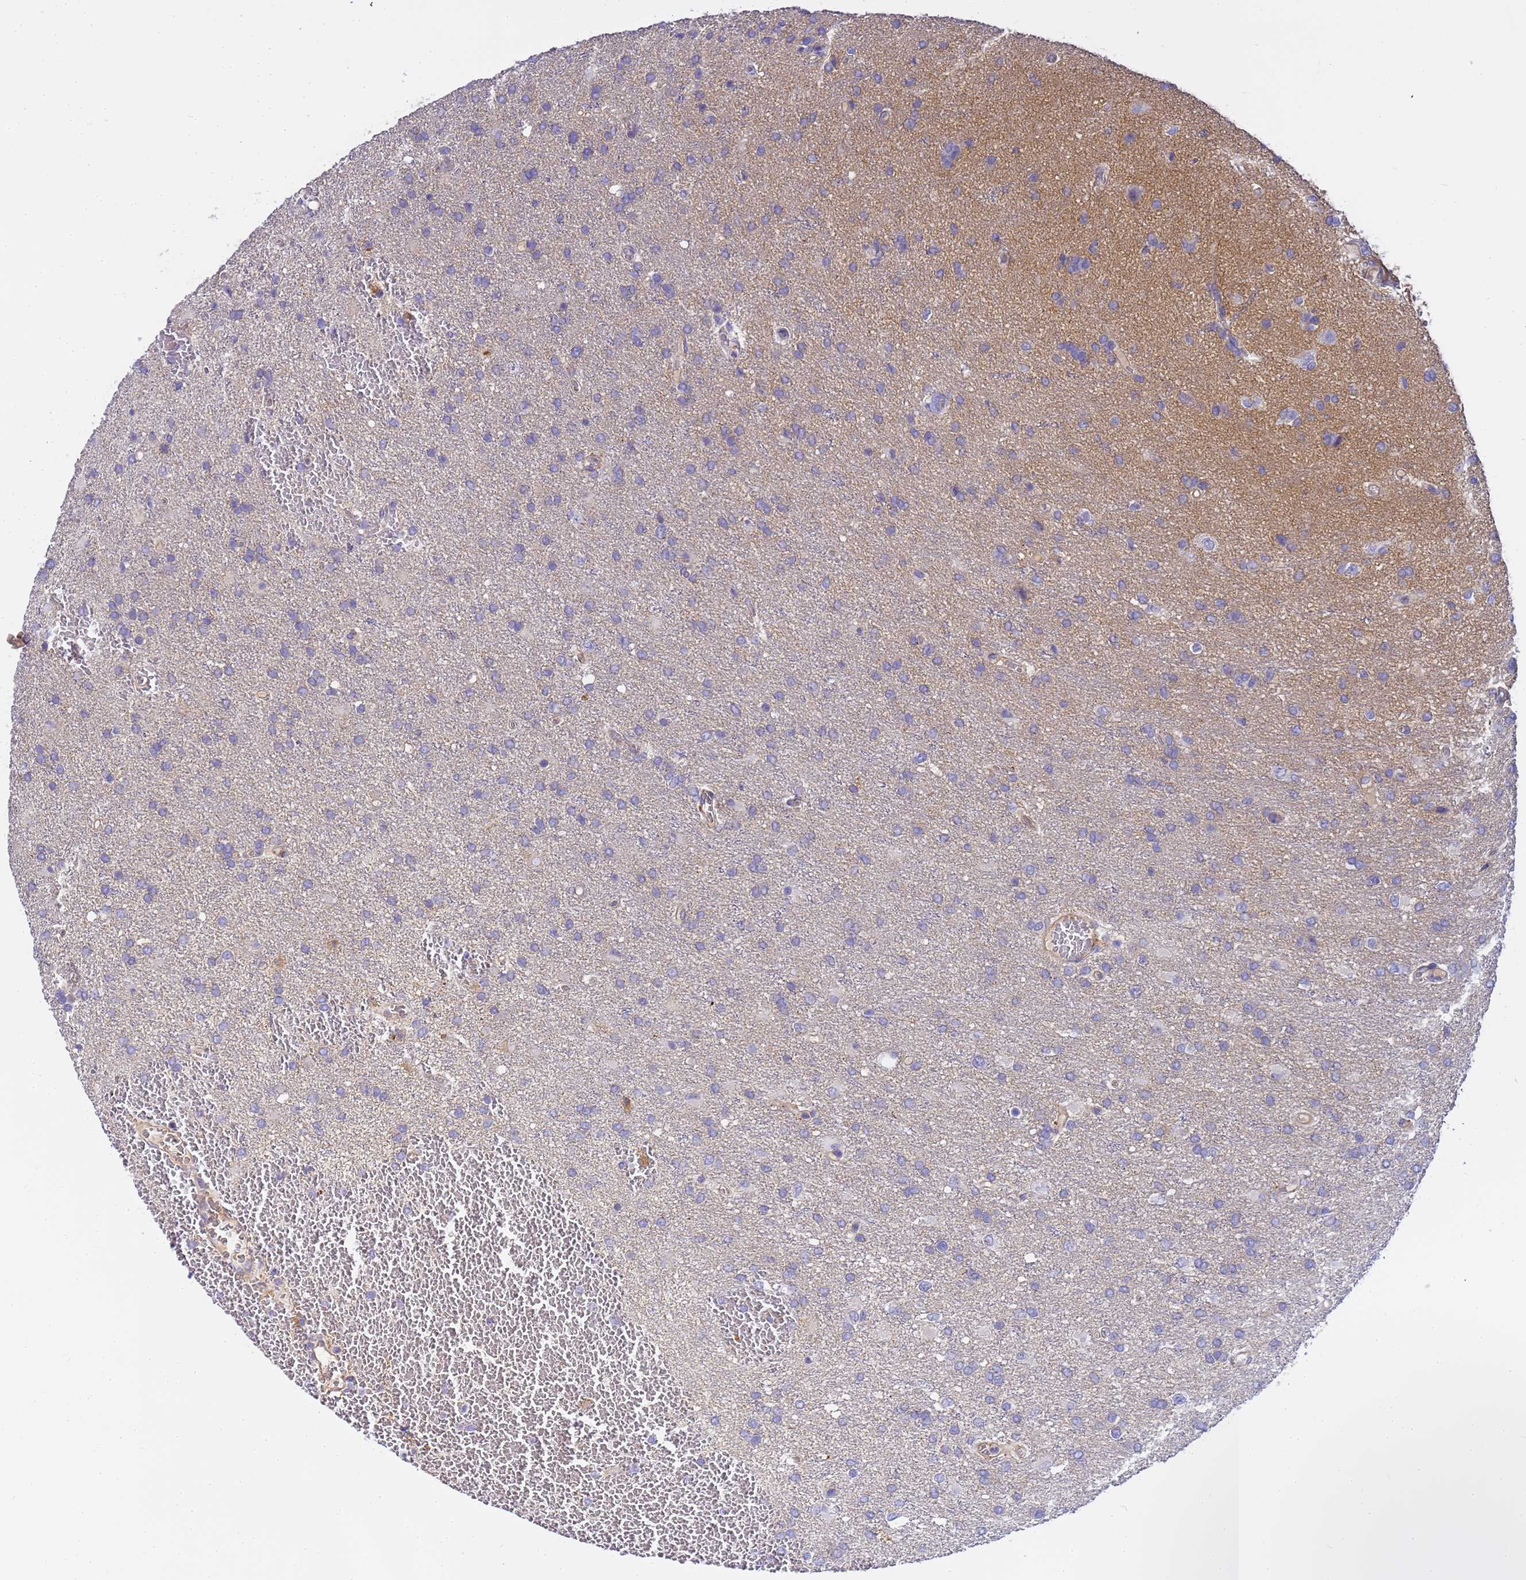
{"staining": {"intensity": "negative", "quantity": "none", "location": "none"}, "tissue": "glioma", "cell_type": "Tumor cells", "image_type": "cancer", "snomed": [{"axis": "morphology", "description": "Glioma, malignant, High grade"}, {"axis": "topography", "description": "Brain"}], "caption": "The image reveals no significant staining in tumor cells of malignant glioma (high-grade).", "gene": "MYL12A", "patient": {"sex": "female", "age": 74}}